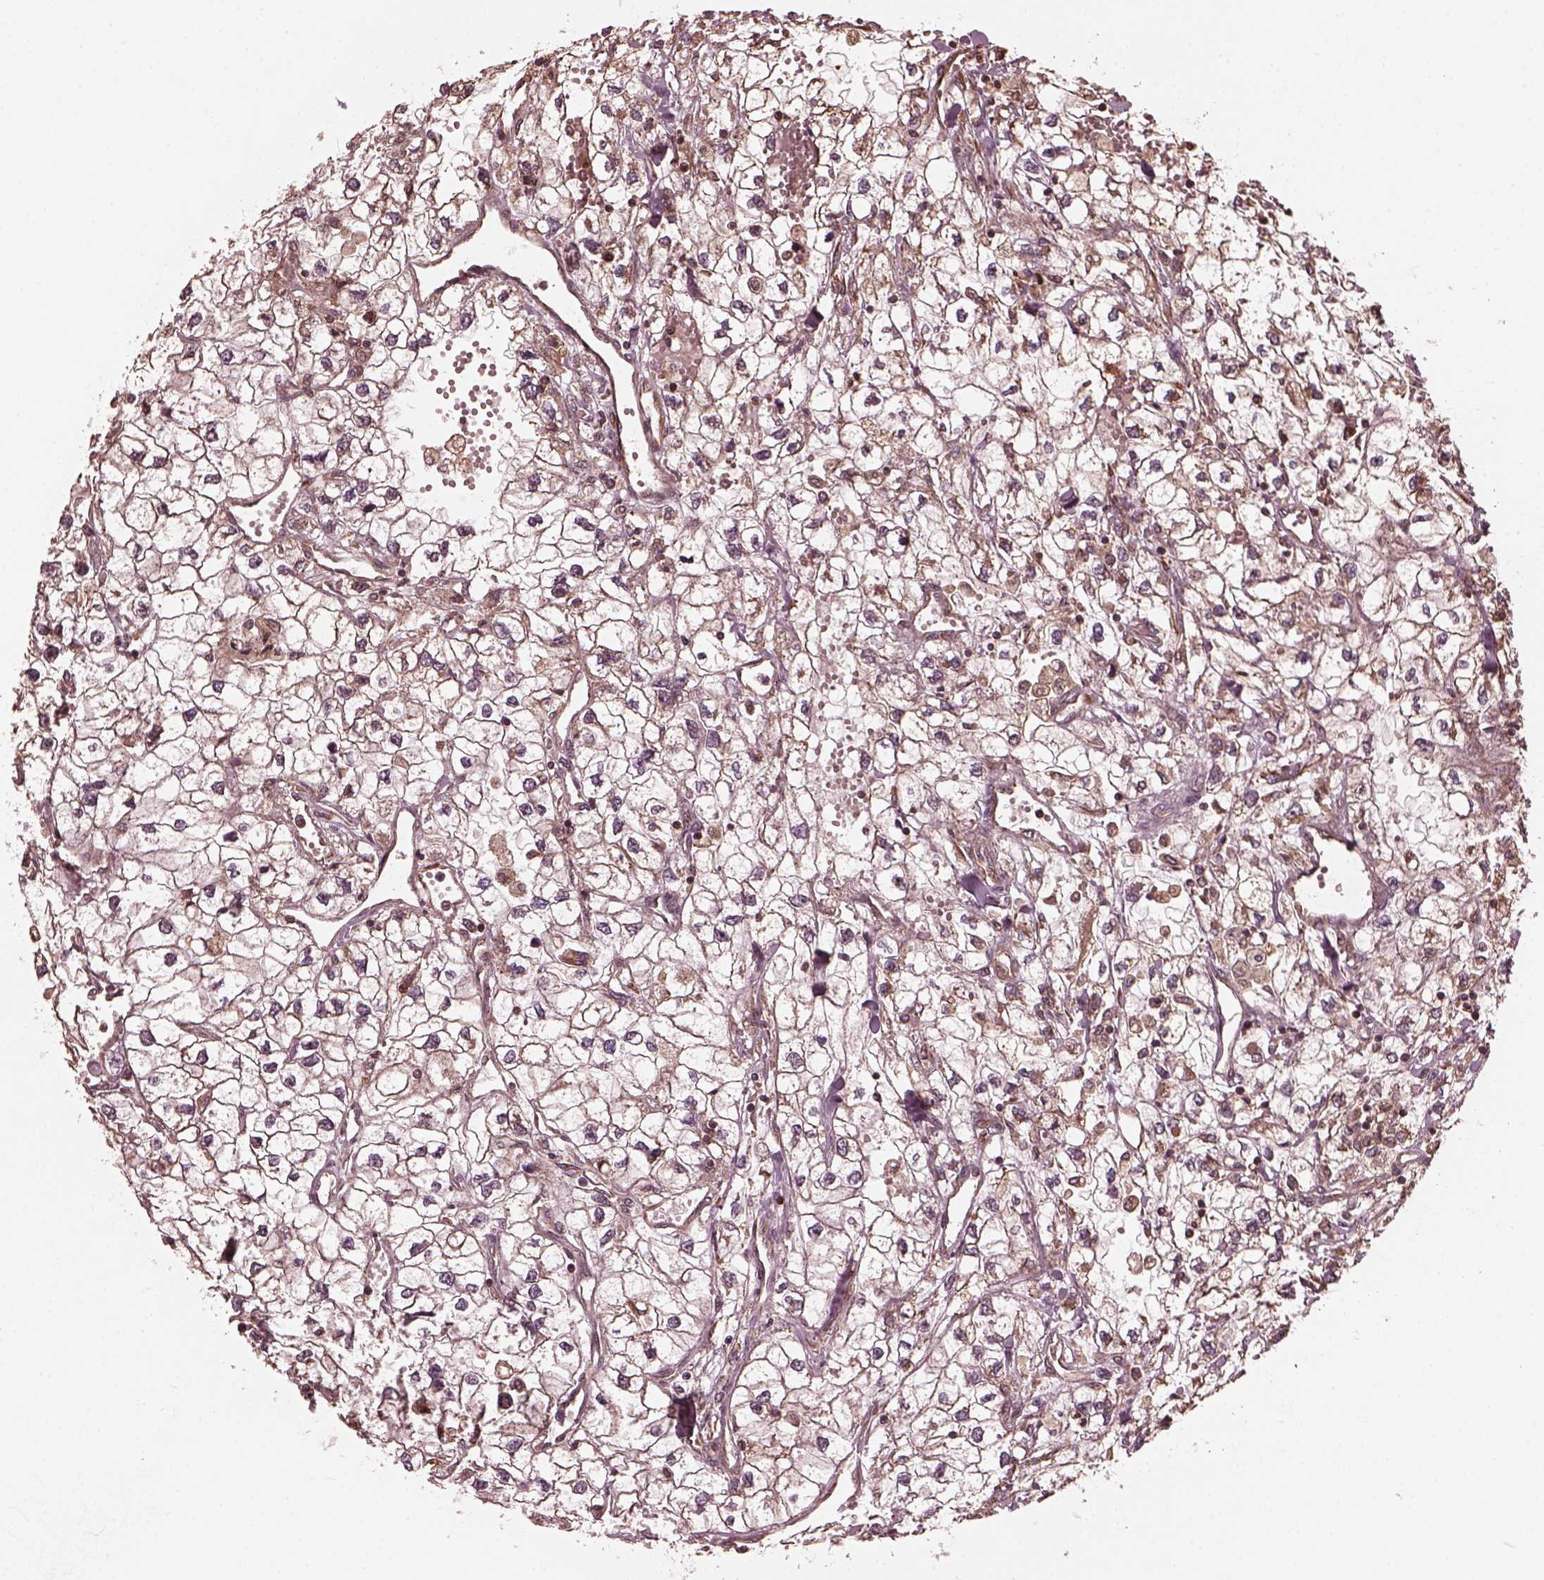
{"staining": {"intensity": "weak", "quantity": ">75%", "location": "cytoplasmic/membranous"}, "tissue": "renal cancer", "cell_type": "Tumor cells", "image_type": "cancer", "snomed": [{"axis": "morphology", "description": "Adenocarcinoma, NOS"}, {"axis": "topography", "description": "Kidney"}], "caption": "Immunohistochemistry (IHC) of renal cancer (adenocarcinoma) exhibits low levels of weak cytoplasmic/membranous expression in about >75% of tumor cells.", "gene": "ZNF292", "patient": {"sex": "male", "age": 59}}